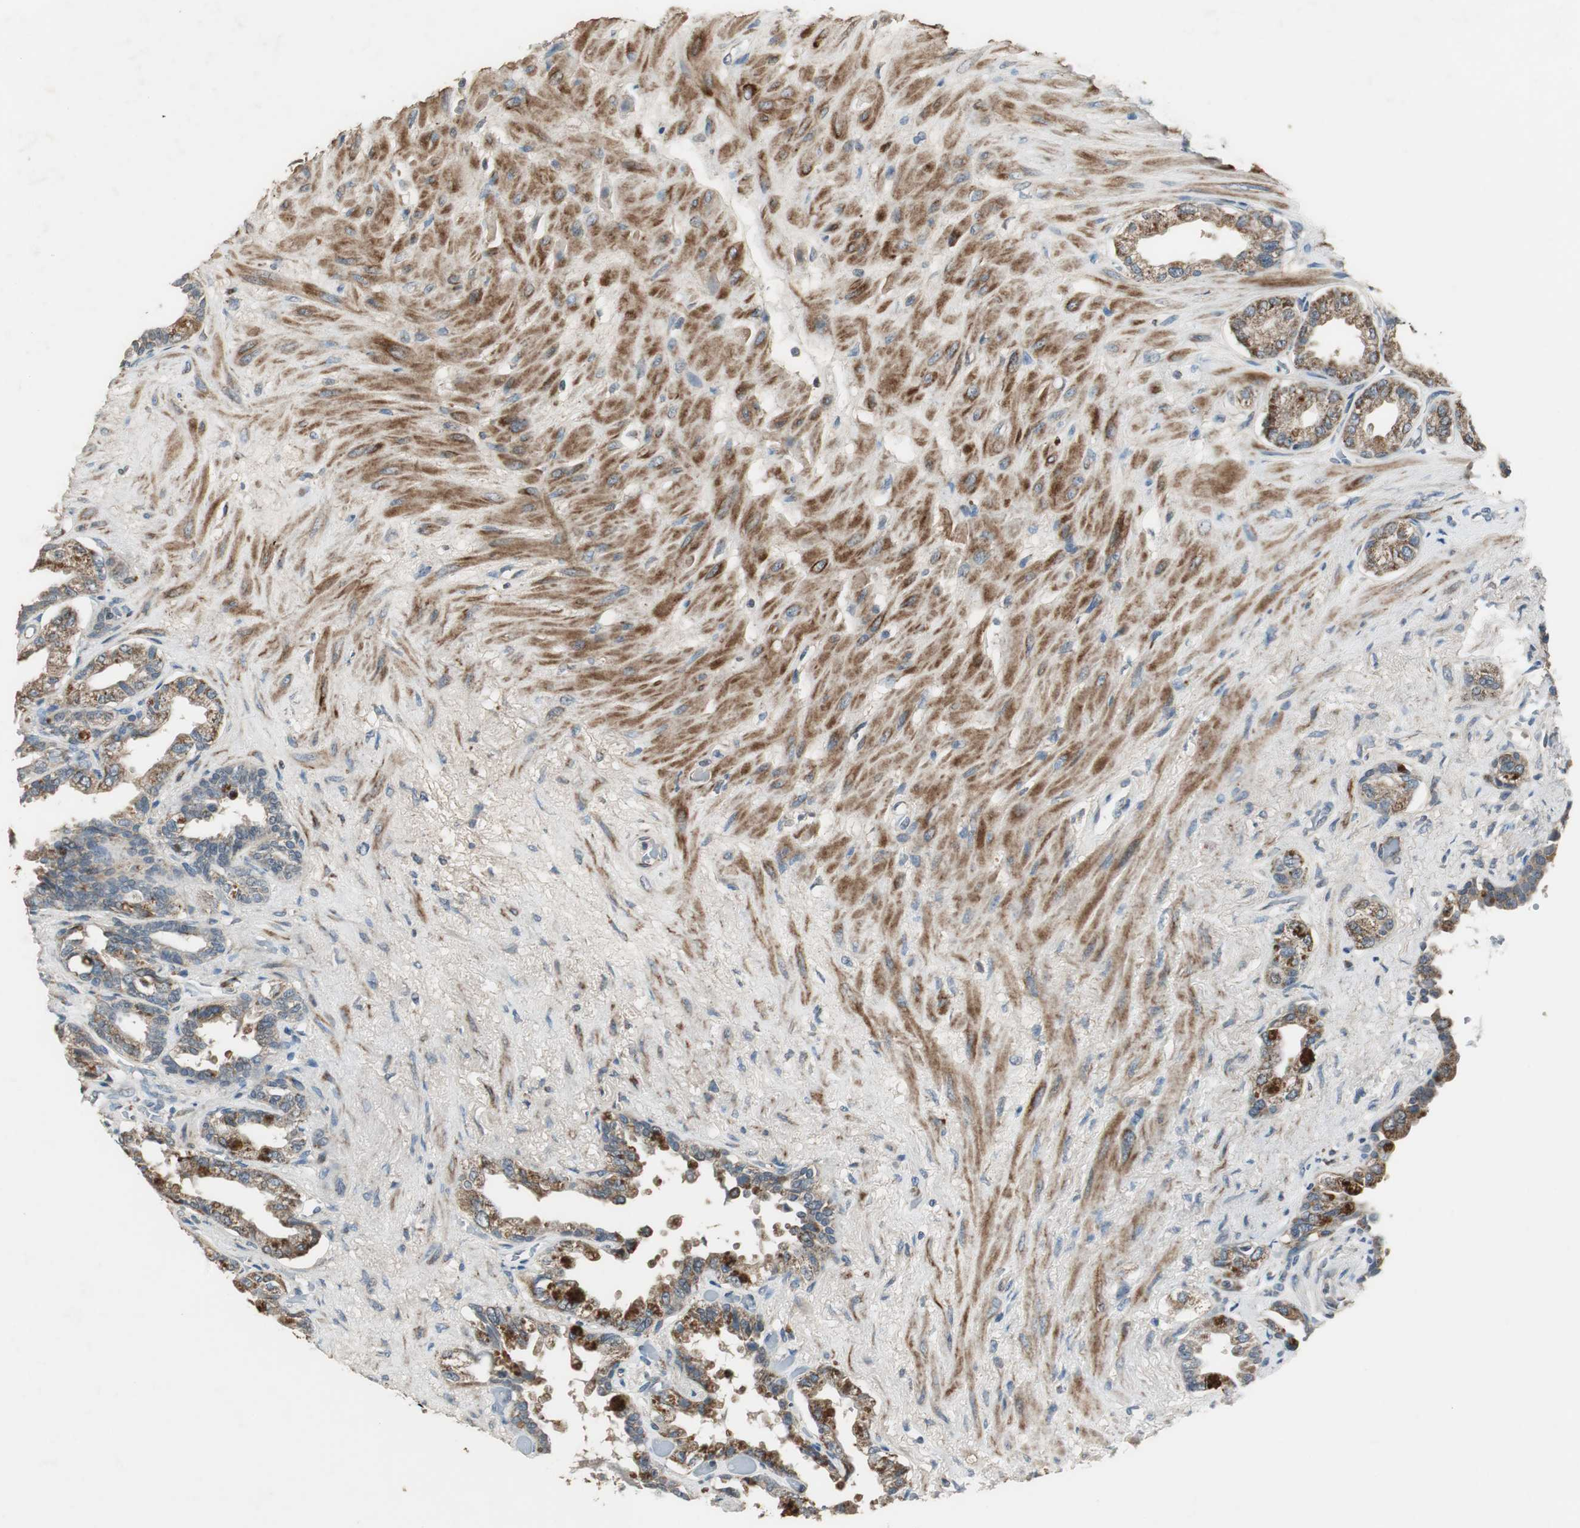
{"staining": {"intensity": "moderate", "quantity": ">75%", "location": "cytoplasmic/membranous"}, "tissue": "seminal vesicle", "cell_type": "Glandular cells", "image_type": "normal", "snomed": [{"axis": "morphology", "description": "Normal tissue, NOS"}, {"axis": "topography", "description": "Seminal veicle"}], "caption": "Unremarkable seminal vesicle displays moderate cytoplasmic/membranous positivity in approximately >75% of glandular cells, visualized by immunohistochemistry.", "gene": "MSTO1", "patient": {"sex": "male", "age": 61}}